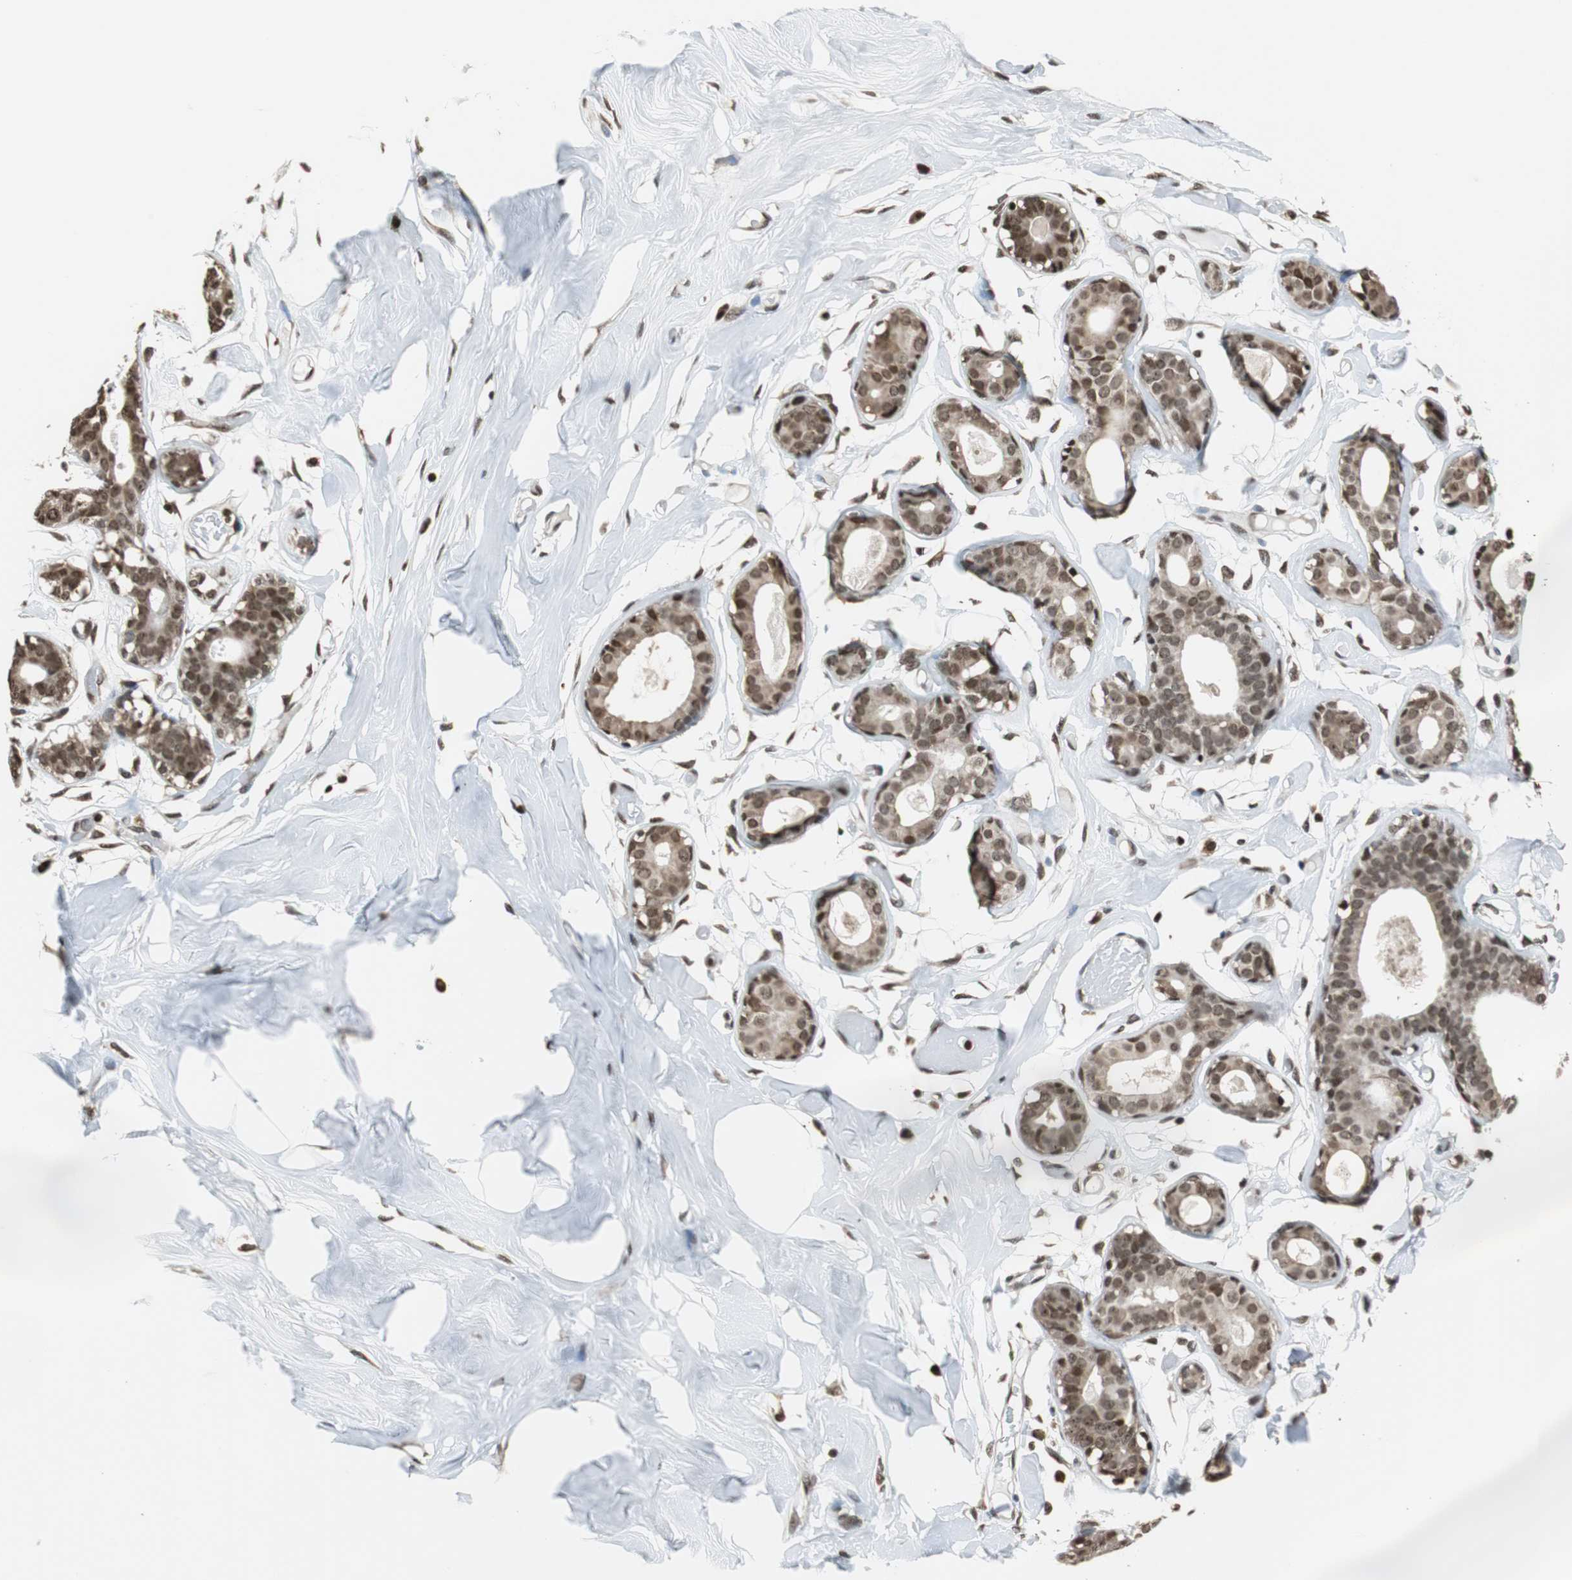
{"staining": {"intensity": "weak", "quantity": ">75%", "location": "nuclear"}, "tissue": "breast", "cell_type": "Adipocytes", "image_type": "normal", "snomed": [{"axis": "morphology", "description": "Normal tissue, NOS"}, {"axis": "topography", "description": "Breast"}, {"axis": "topography", "description": "Soft tissue"}], "caption": "Immunohistochemical staining of unremarkable breast displays low levels of weak nuclear positivity in approximately >75% of adipocytes. The protein is stained brown, and the nuclei are stained in blue (DAB (3,3'-diaminobenzidine) IHC with brightfield microscopy, high magnification).", "gene": "REST", "patient": {"sex": "female", "age": 25}}